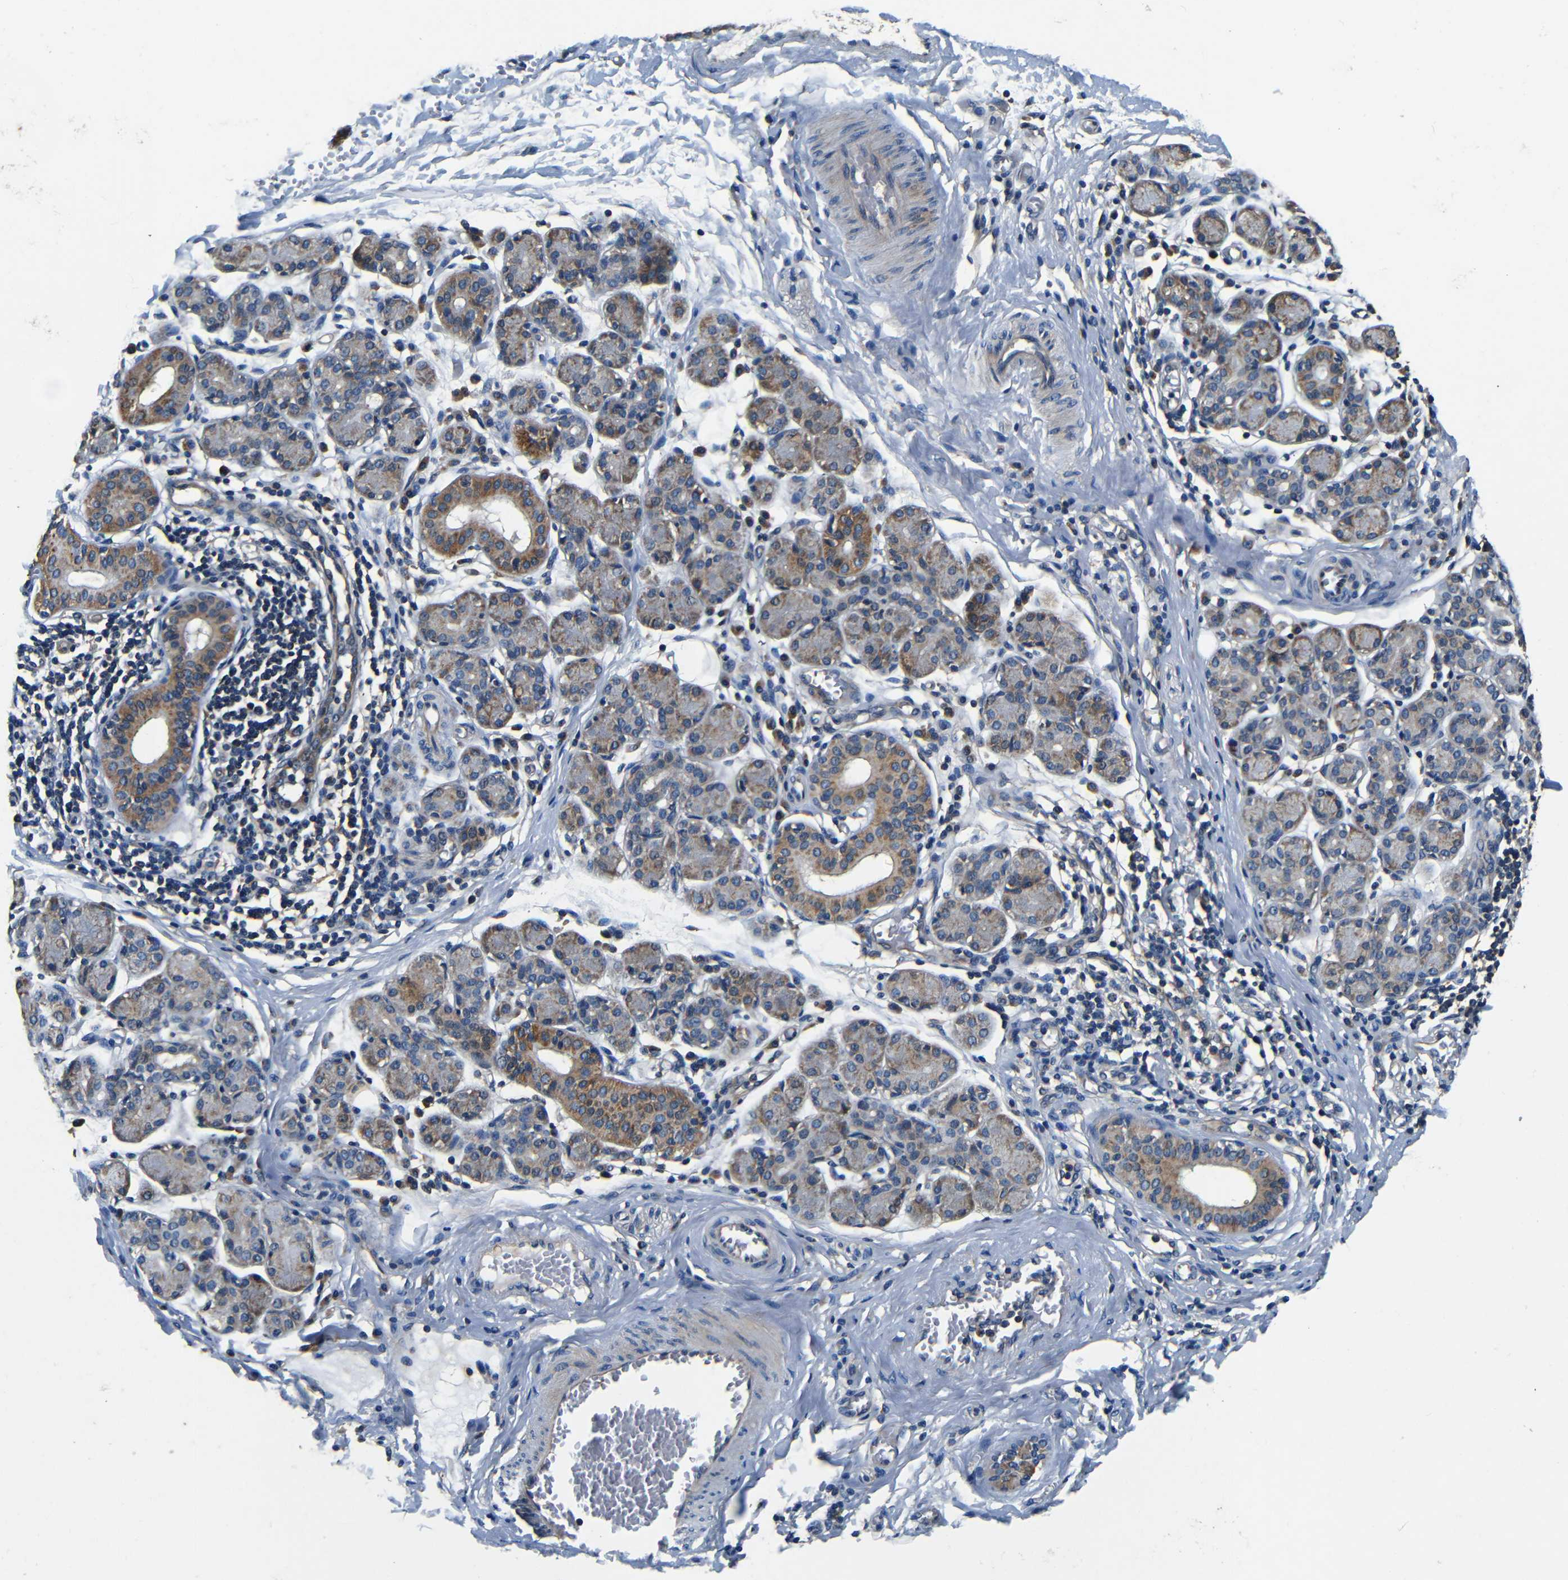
{"staining": {"intensity": "moderate", "quantity": "25%-75%", "location": "cytoplasmic/membranous"}, "tissue": "salivary gland", "cell_type": "Glandular cells", "image_type": "normal", "snomed": [{"axis": "morphology", "description": "Normal tissue, NOS"}, {"axis": "morphology", "description": "Inflammation, NOS"}, {"axis": "topography", "description": "Lymph node"}, {"axis": "topography", "description": "Salivary gland"}], "caption": "Moderate cytoplasmic/membranous staining for a protein is present in about 25%-75% of glandular cells of normal salivary gland using immunohistochemistry (IHC).", "gene": "MTX1", "patient": {"sex": "male", "age": 3}}